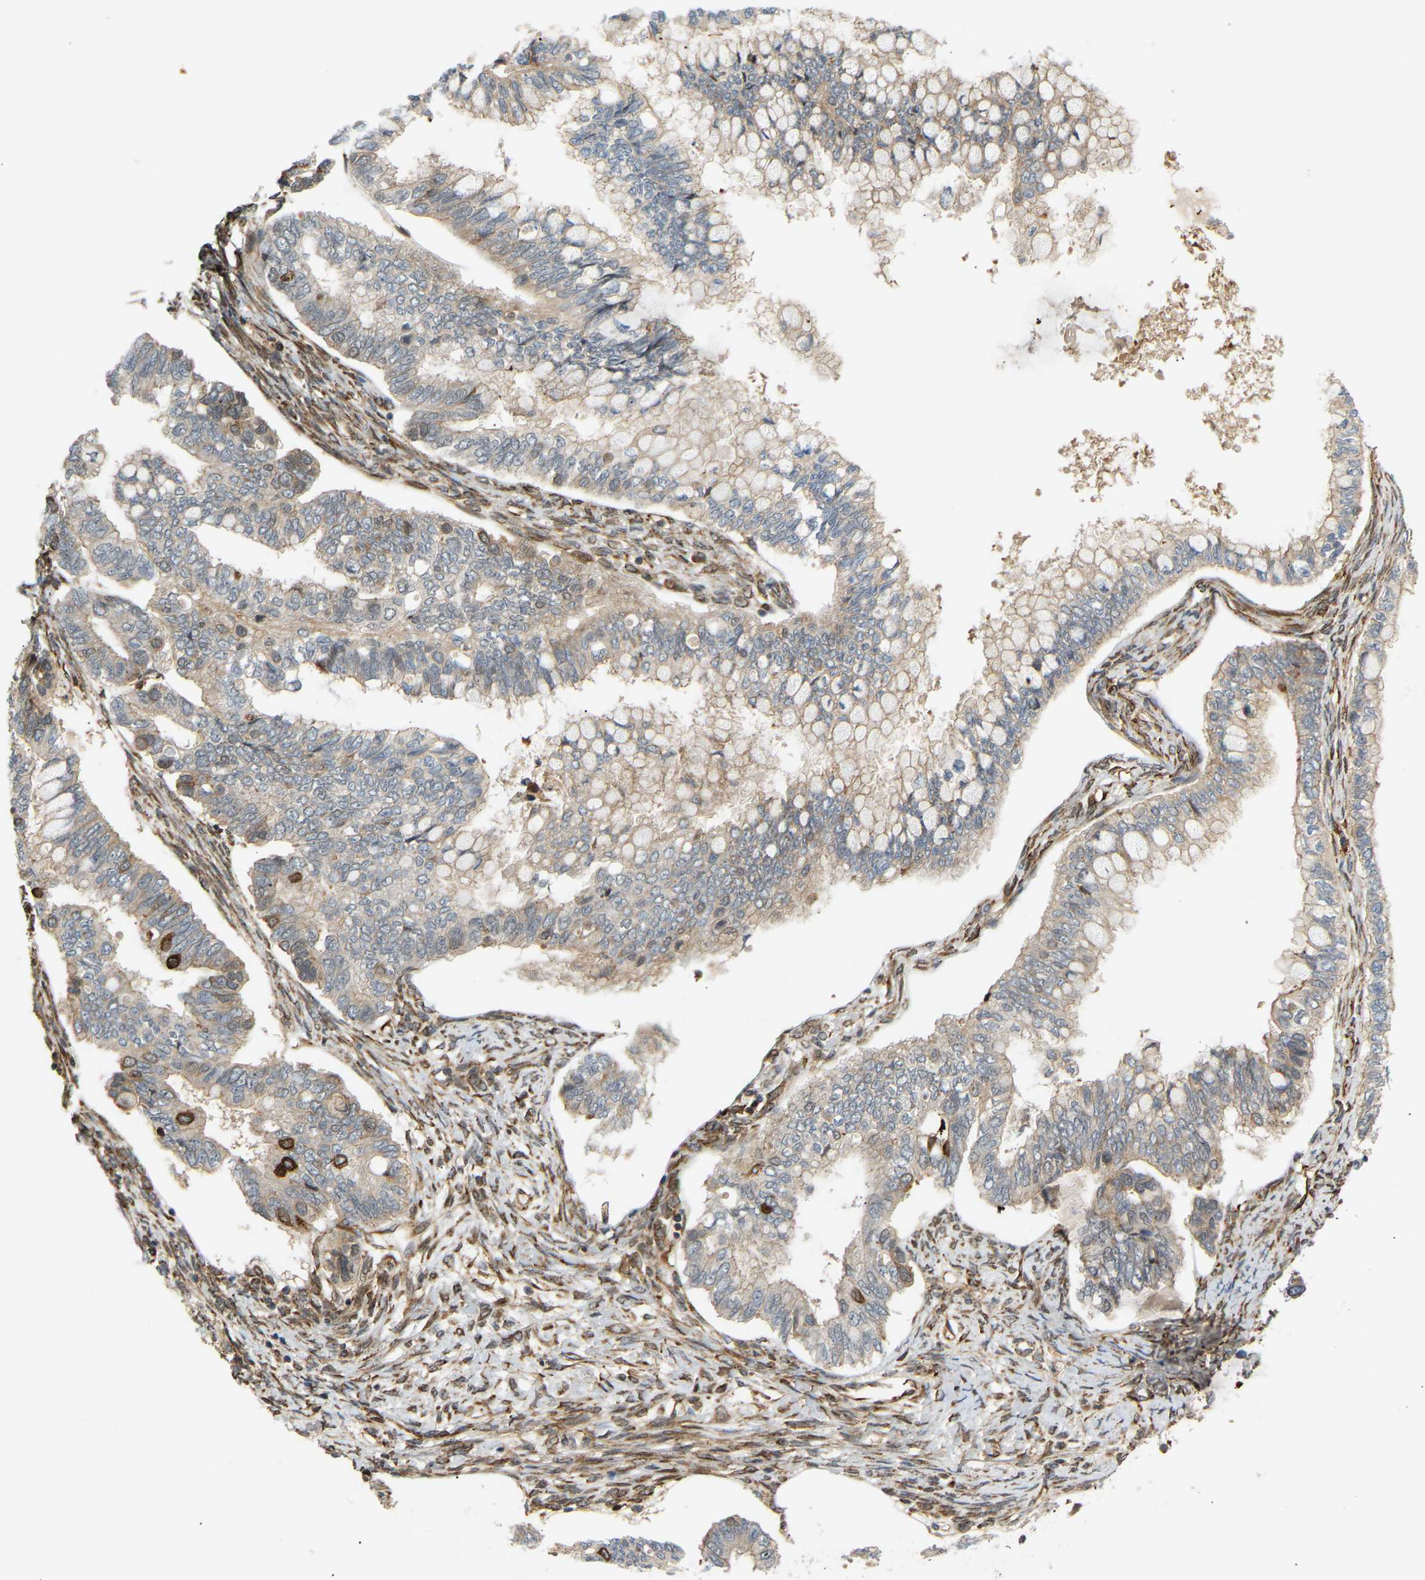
{"staining": {"intensity": "weak", "quantity": "<25%", "location": "cytoplasmic/membranous"}, "tissue": "ovarian cancer", "cell_type": "Tumor cells", "image_type": "cancer", "snomed": [{"axis": "morphology", "description": "Cystadenocarcinoma, mucinous, NOS"}, {"axis": "topography", "description": "Ovary"}], "caption": "An image of ovarian cancer (mucinous cystadenocarcinoma) stained for a protein exhibits no brown staining in tumor cells.", "gene": "PLCG2", "patient": {"sex": "female", "age": 80}}